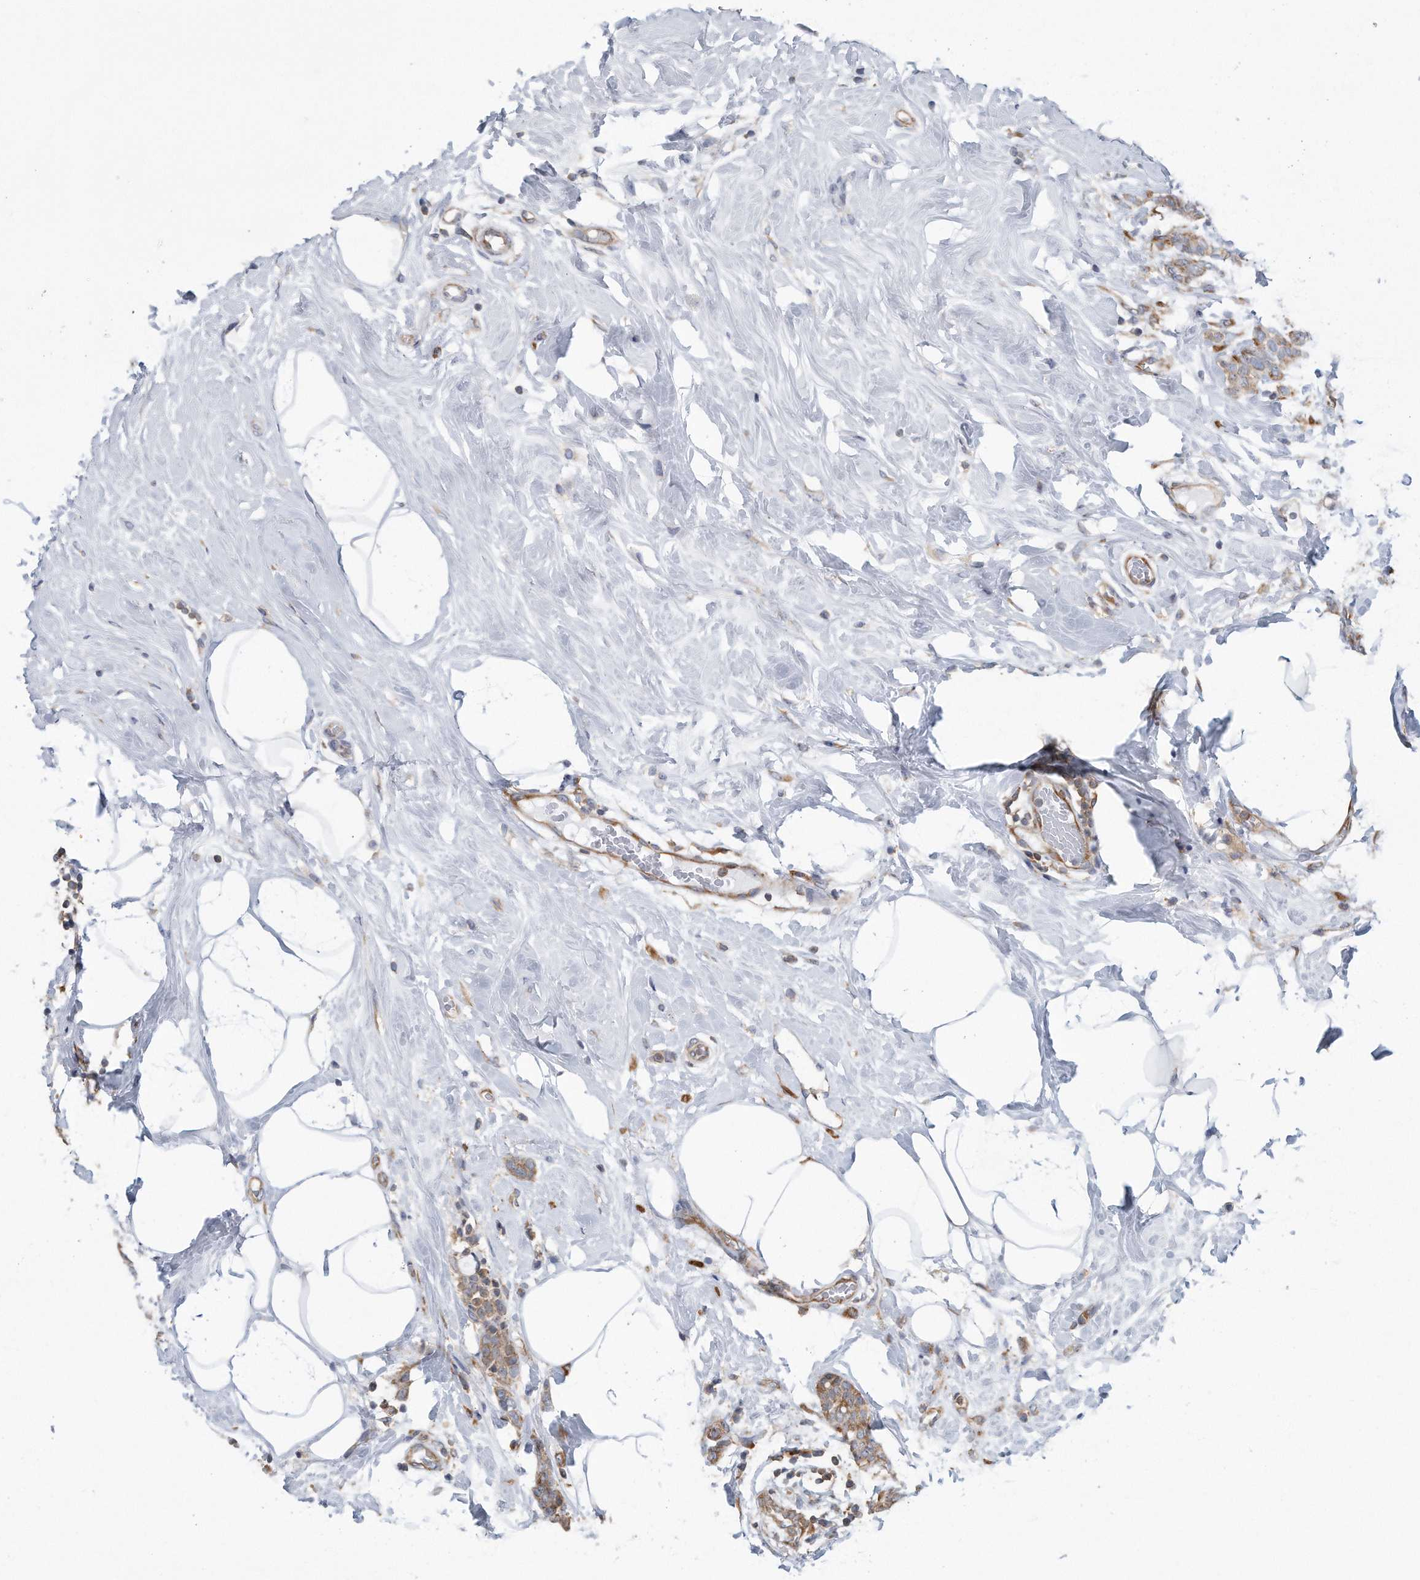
{"staining": {"intensity": "moderate", "quantity": ">75%", "location": "cytoplasmic/membranous"}, "tissue": "breast cancer", "cell_type": "Tumor cells", "image_type": "cancer", "snomed": [{"axis": "morphology", "description": "Lobular carcinoma, in situ"}, {"axis": "morphology", "description": "Lobular carcinoma"}, {"axis": "topography", "description": "Breast"}], "caption": "Protein expression analysis of human breast cancer (lobular carcinoma in situ) reveals moderate cytoplasmic/membranous expression in about >75% of tumor cells. Using DAB (brown) and hematoxylin (blue) stains, captured at high magnification using brightfield microscopy.", "gene": "RPL26L1", "patient": {"sex": "female", "age": 41}}